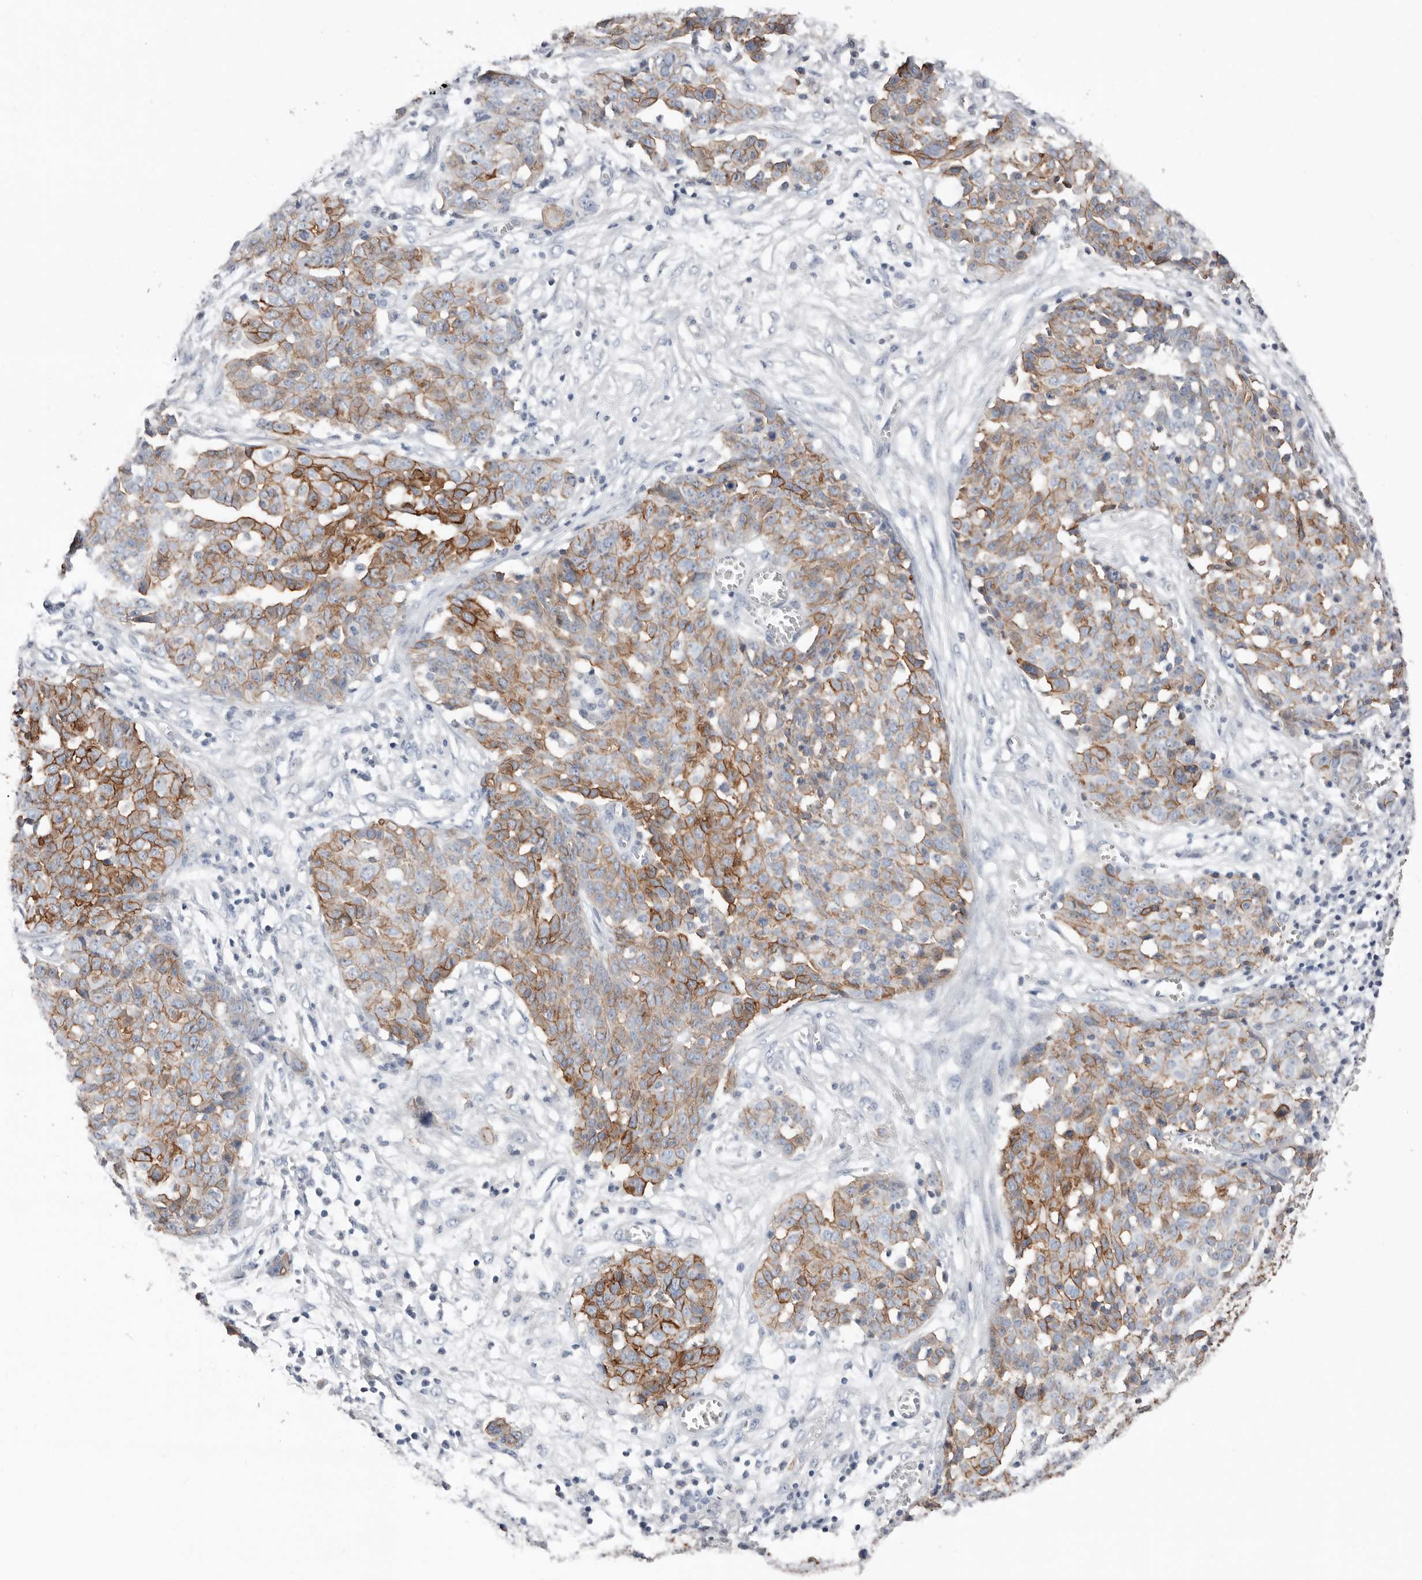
{"staining": {"intensity": "moderate", "quantity": "25%-75%", "location": "cytoplasmic/membranous"}, "tissue": "ovarian cancer", "cell_type": "Tumor cells", "image_type": "cancer", "snomed": [{"axis": "morphology", "description": "Cystadenocarcinoma, serous, NOS"}, {"axis": "topography", "description": "Soft tissue"}, {"axis": "topography", "description": "Ovary"}], "caption": "High-magnification brightfield microscopy of ovarian serous cystadenocarcinoma stained with DAB (brown) and counterstained with hematoxylin (blue). tumor cells exhibit moderate cytoplasmic/membranous staining is present in about25%-75% of cells.", "gene": "S100A14", "patient": {"sex": "female", "age": 57}}